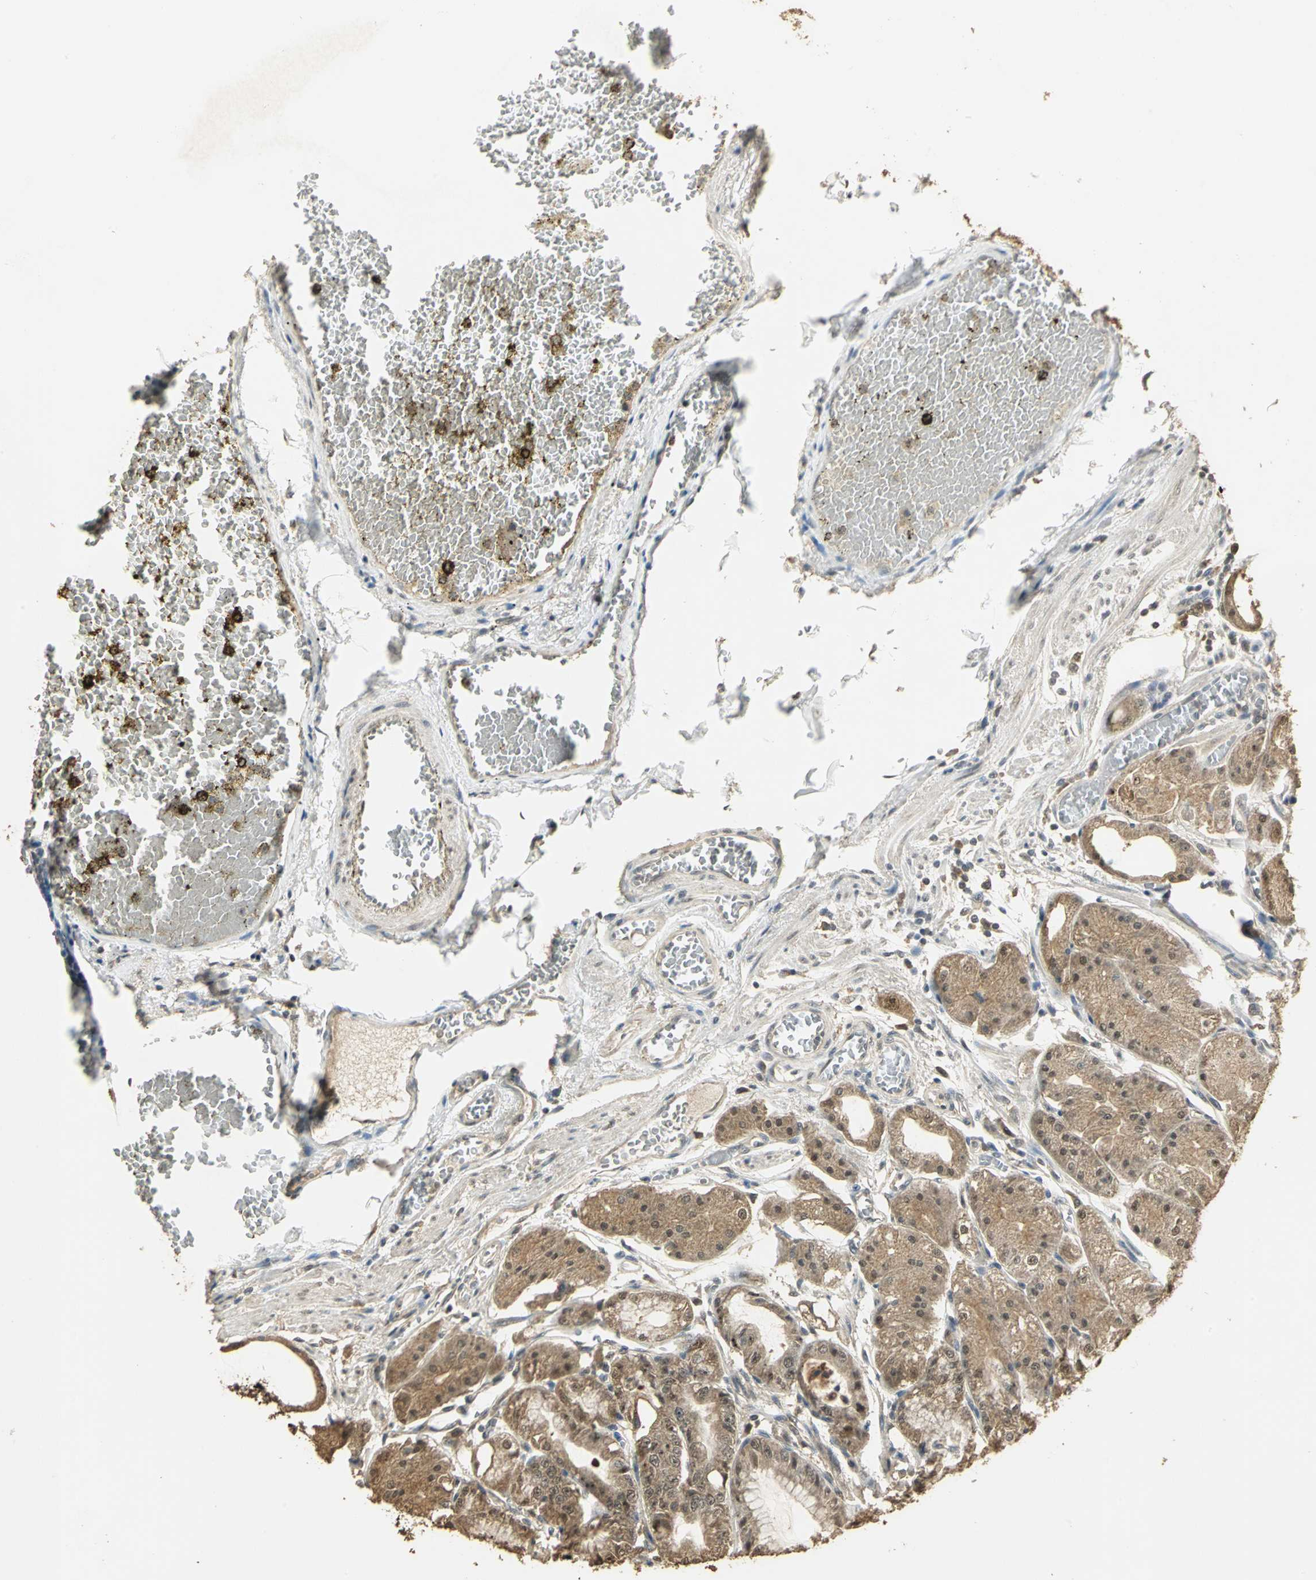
{"staining": {"intensity": "moderate", "quantity": ">75%", "location": "cytoplasmic/membranous"}, "tissue": "stomach", "cell_type": "Glandular cells", "image_type": "normal", "snomed": [{"axis": "morphology", "description": "Normal tissue, NOS"}, {"axis": "topography", "description": "Stomach, lower"}], "caption": "Glandular cells exhibit medium levels of moderate cytoplasmic/membranous expression in approximately >75% of cells in unremarkable stomach.", "gene": "UCHL5", "patient": {"sex": "male", "age": 71}}